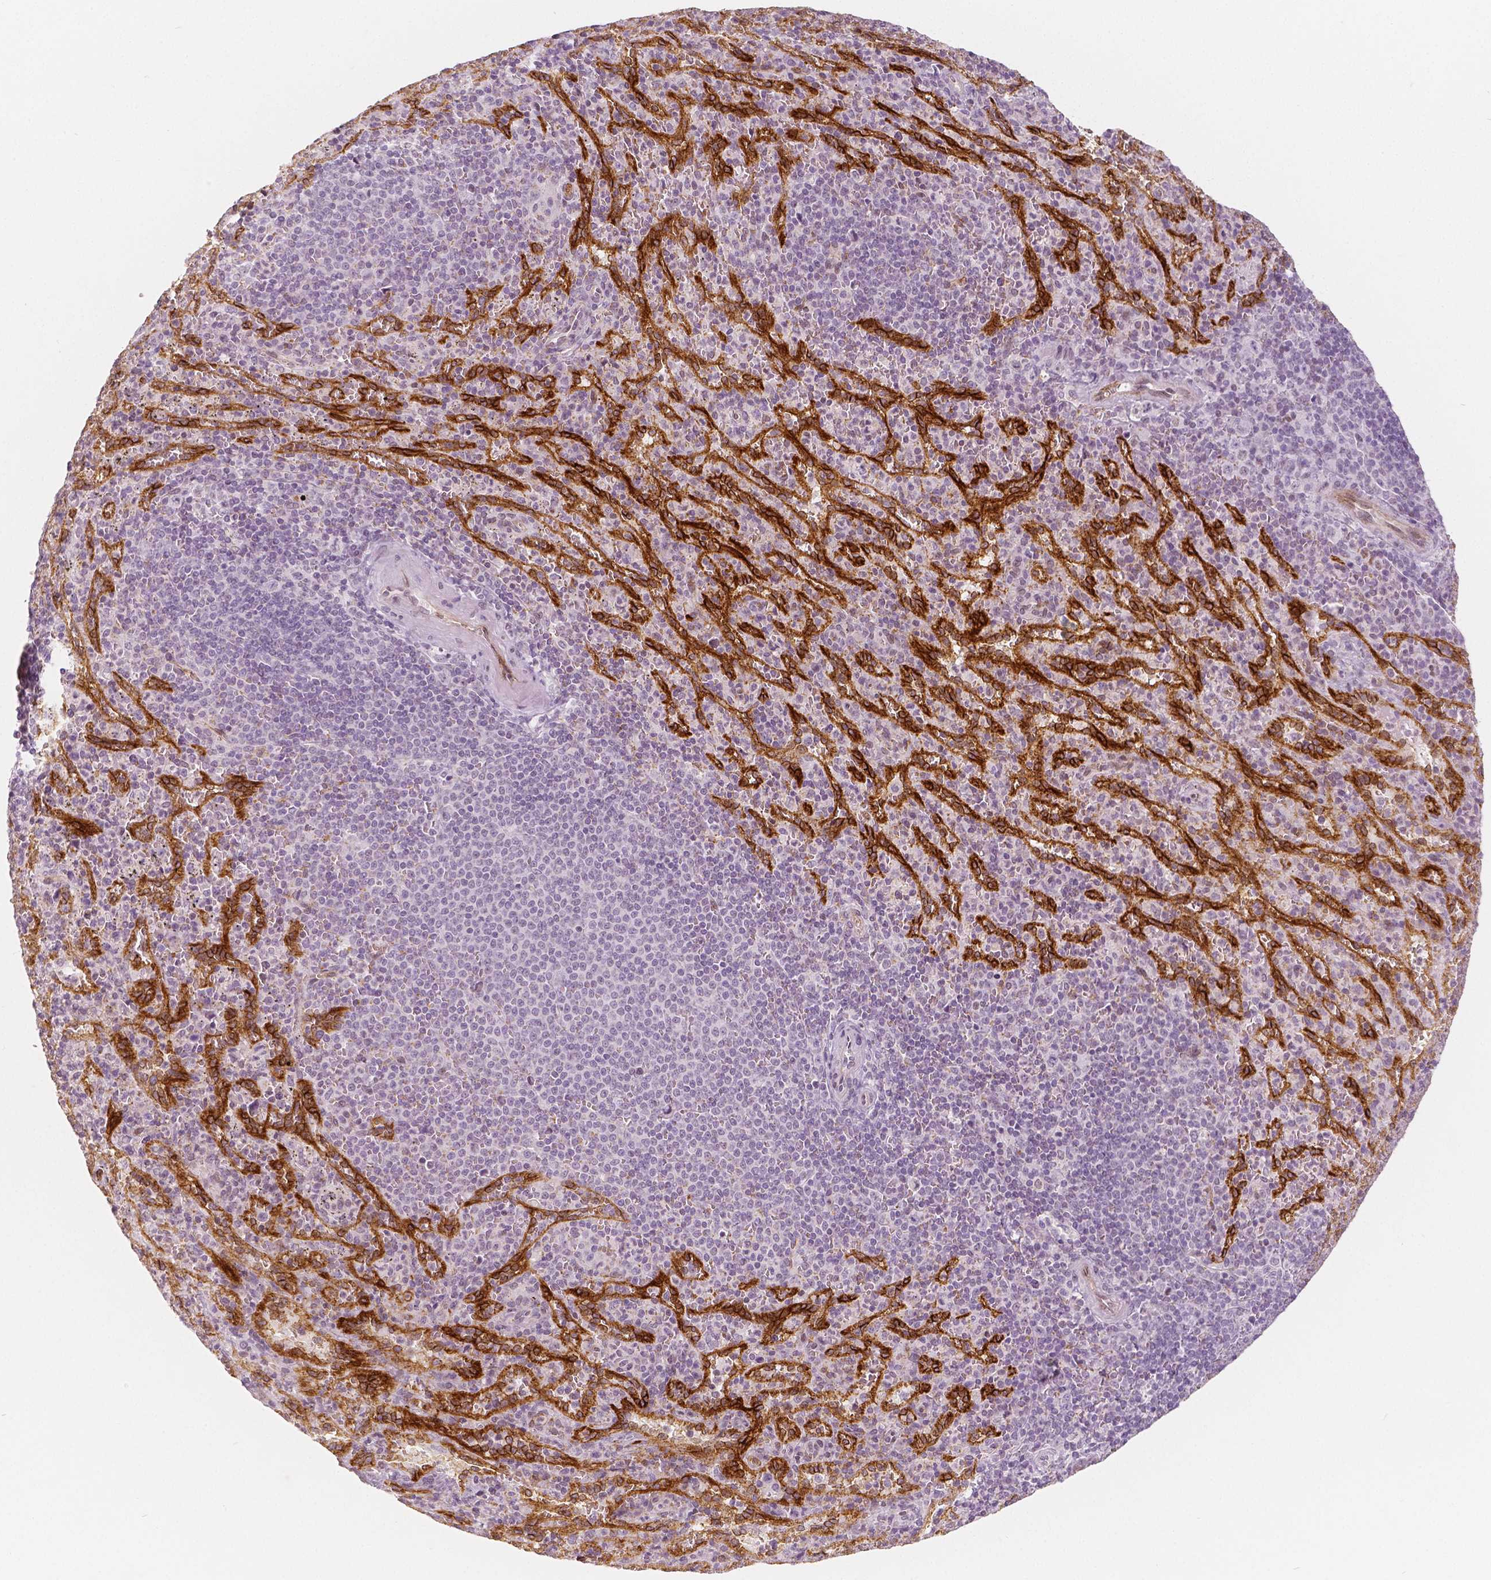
{"staining": {"intensity": "negative", "quantity": "none", "location": "none"}, "tissue": "spleen", "cell_type": "Cells in red pulp", "image_type": "normal", "snomed": [{"axis": "morphology", "description": "Normal tissue, NOS"}, {"axis": "topography", "description": "Spleen"}], "caption": "The histopathology image displays no staining of cells in red pulp in benign spleen.", "gene": "KDM5B", "patient": {"sex": "male", "age": 57}}